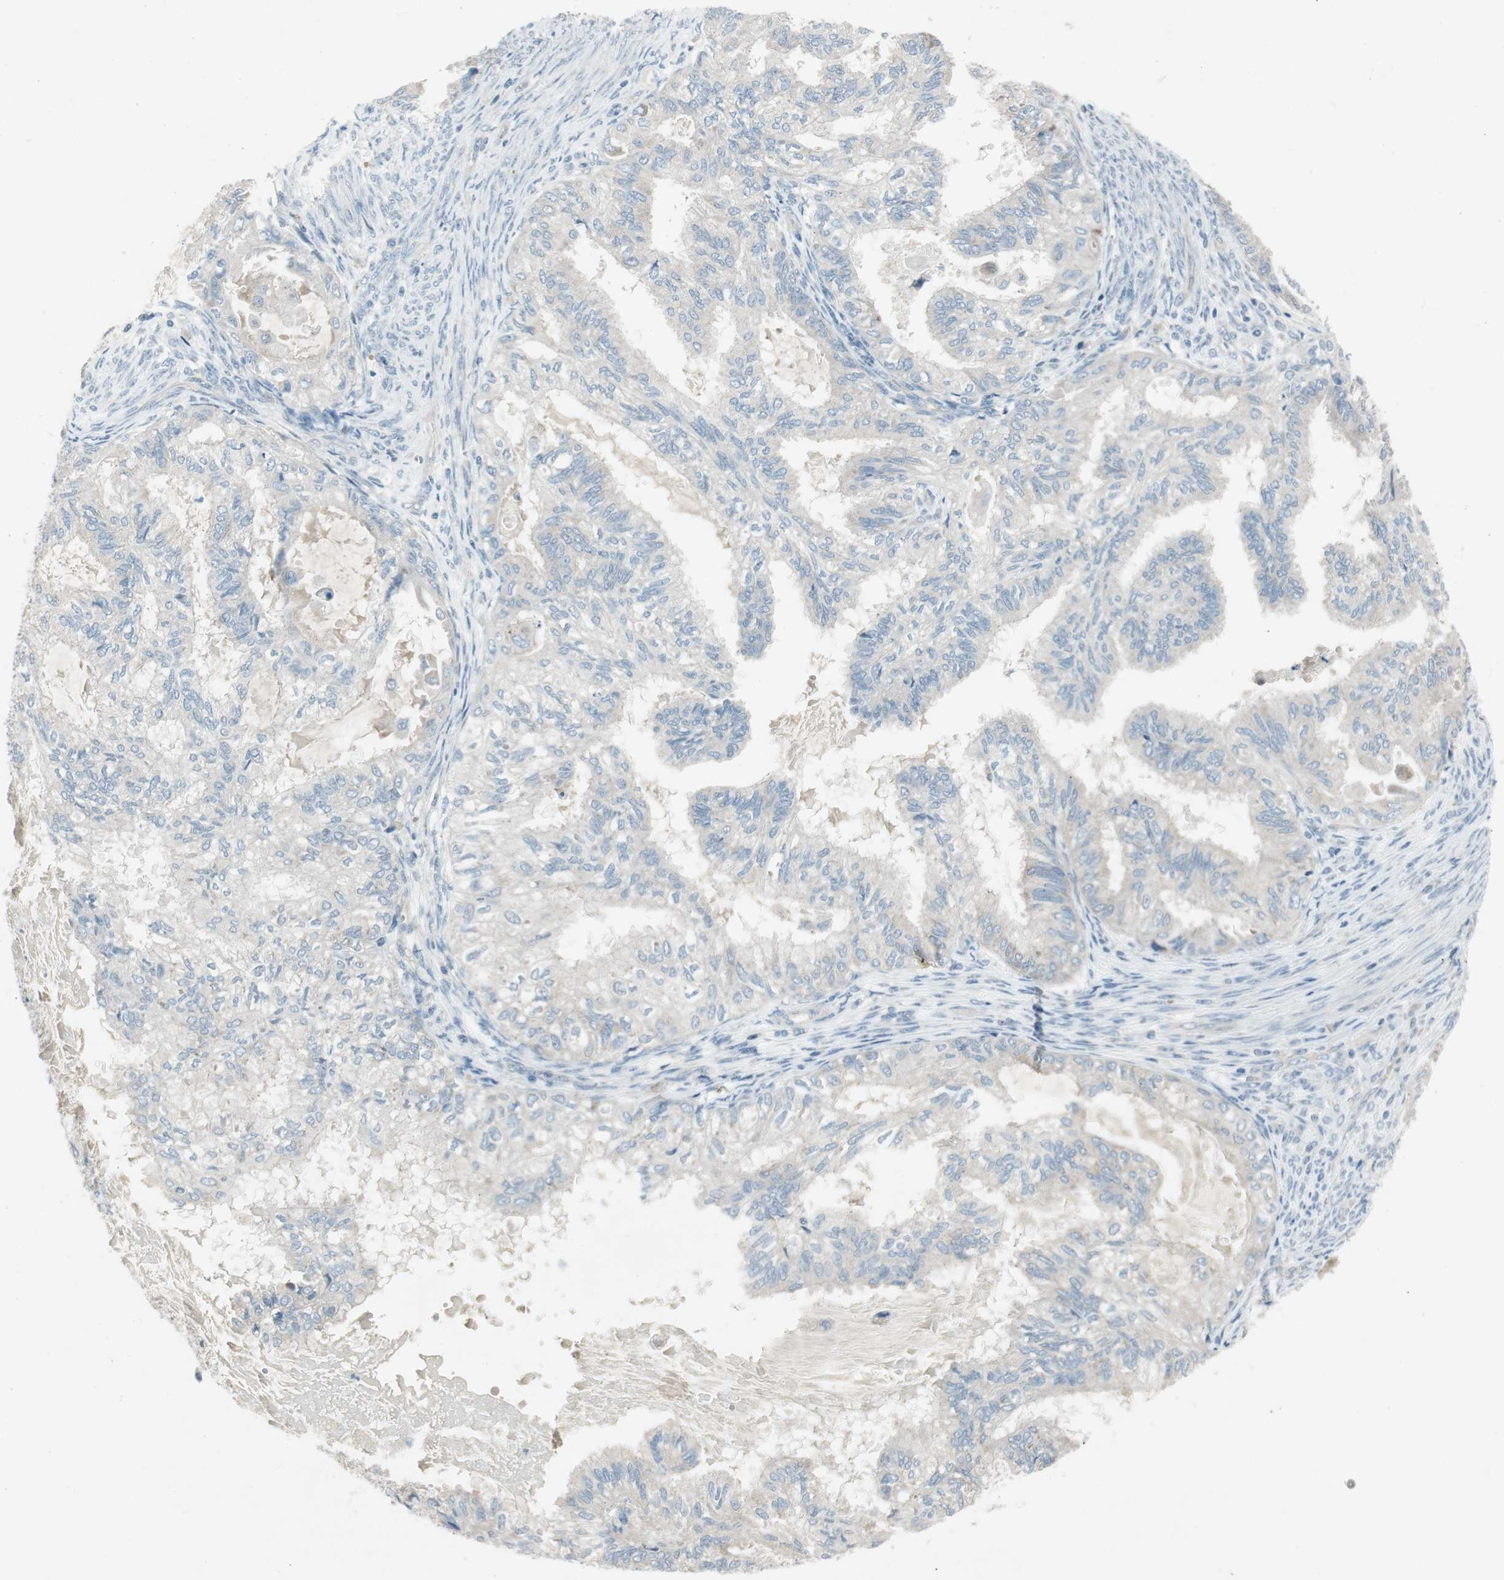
{"staining": {"intensity": "weak", "quantity": "<25%", "location": "cytoplasmic/membranous"}, "tissue": "cervical cancer", "cell_type": "Tumor cells", "image_type": "cancer", "snomed": [{"axis": "morphology", "description": "Normal tissue, NOS"}, {"axis": "morphology", "description": "Adenocarcinoma, NOS"}, {"axis": "topography", "description": "Cervix"}, {"axis": "topography", "description": "Endometrium"}], "caption": "Protein analysis of cervical cancer (adenocarcinoma) reveals no significant positivity in tumor cells. (Stains: DAB (3,3'-diaminobenzidine) immunohistochemistry with hematoxylin counter stain, Microscopy: brightfield microscopy at high magnification).", "gene": "PANK2", "patient": {"sex": "female", "age": 86}}